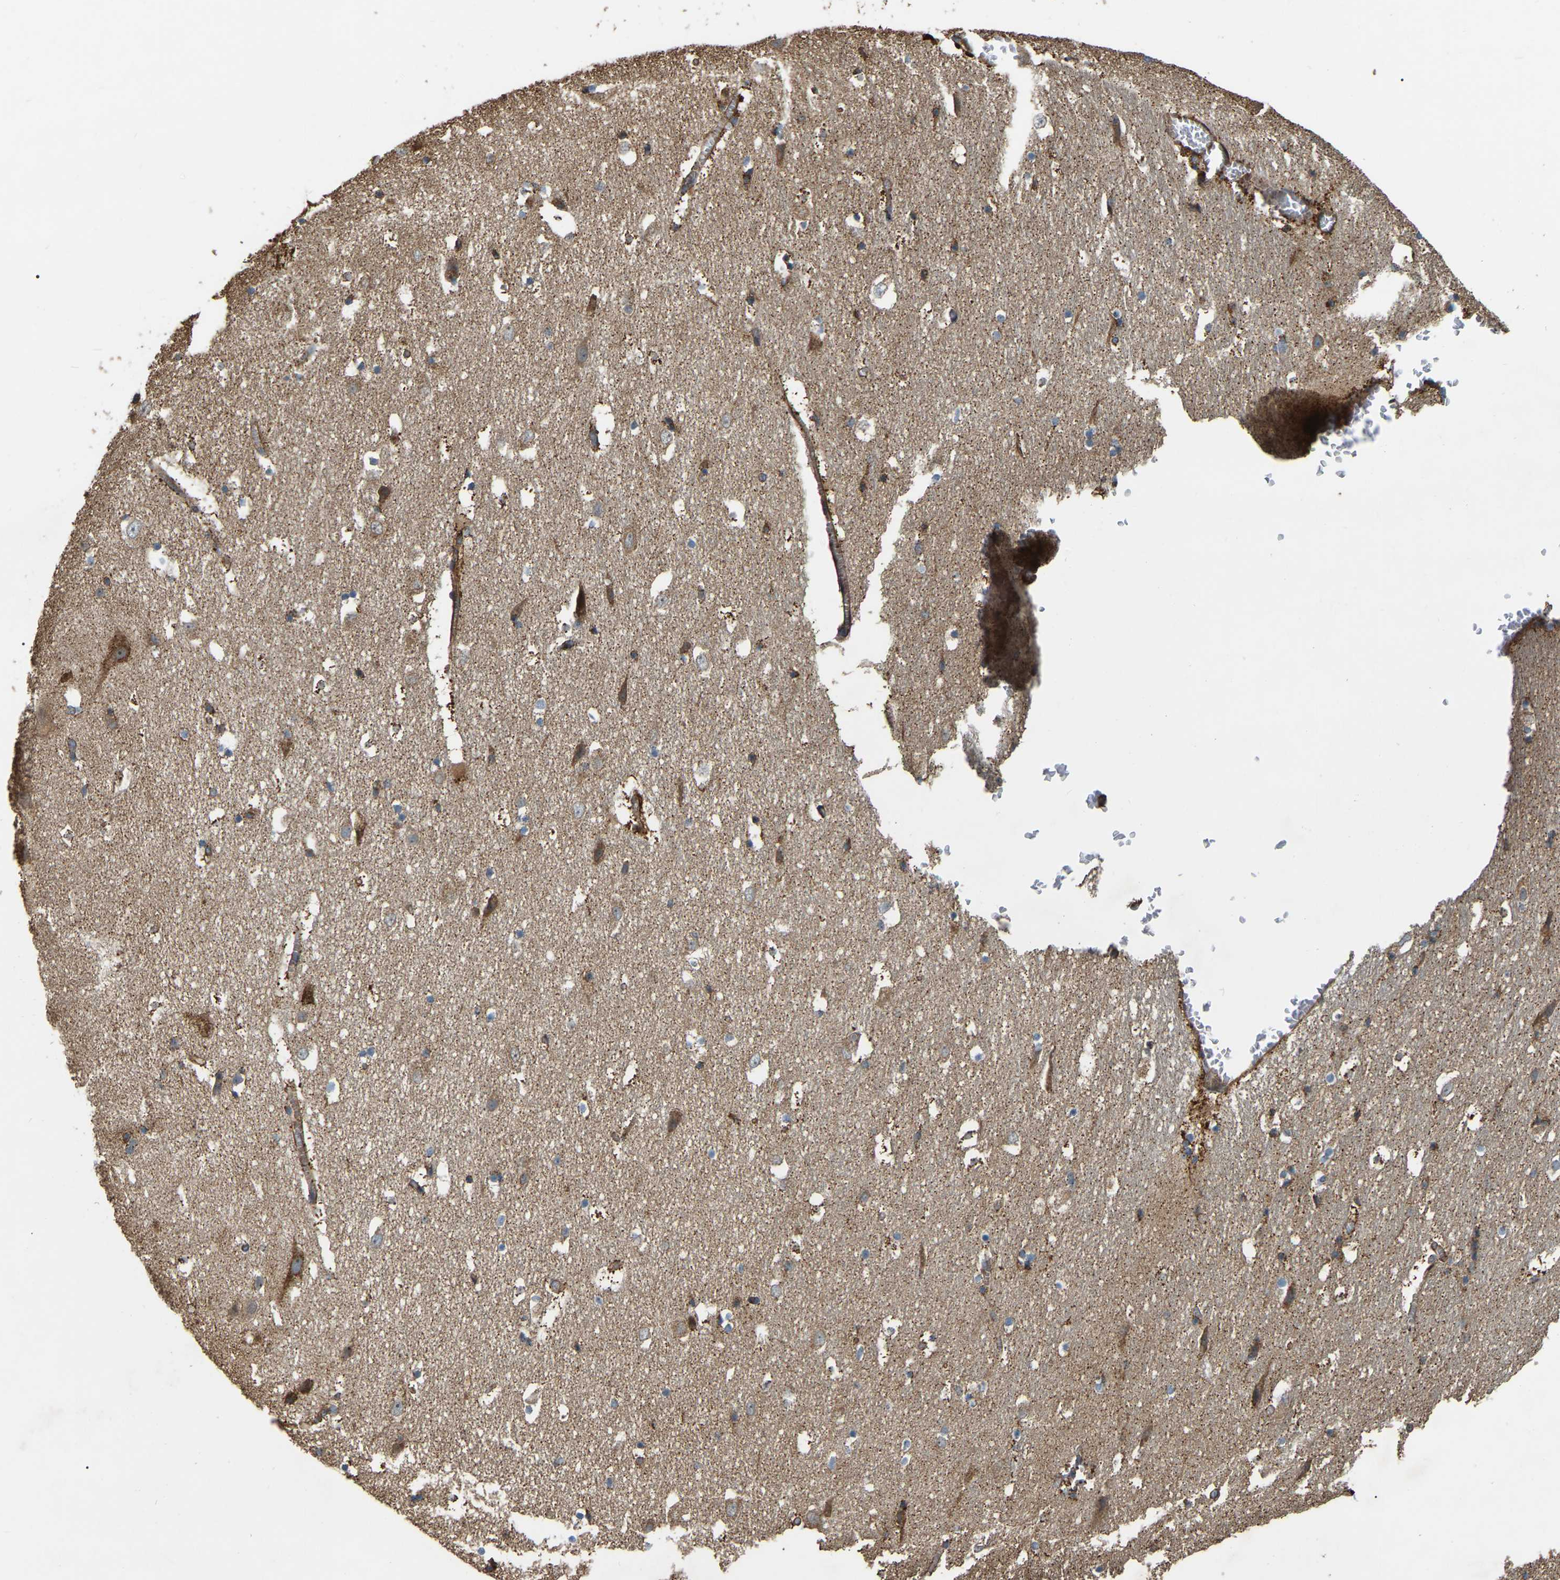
{"staining": {"intensity": "moderate", "quantity": ">75%", "location": "cytoplasmic/membranous"}, "tissue": "hippocampus", "cell_type": "Glial cells", "image_type": "normal", "snomed": [{"axis": "morphology", "description": "Normal tissue, NOS"}, {"axis": "topography", "description": "Hippocampus"}], "caption": "A high-resolution micrograph shows IHC staining of unremarkable hippocampus, which reveals moderate cytoplasmic/membranous positivity in about >75% of glial cells.", "gene": "SAMD9L", "patient": {"sex": "male", "age": 45}}